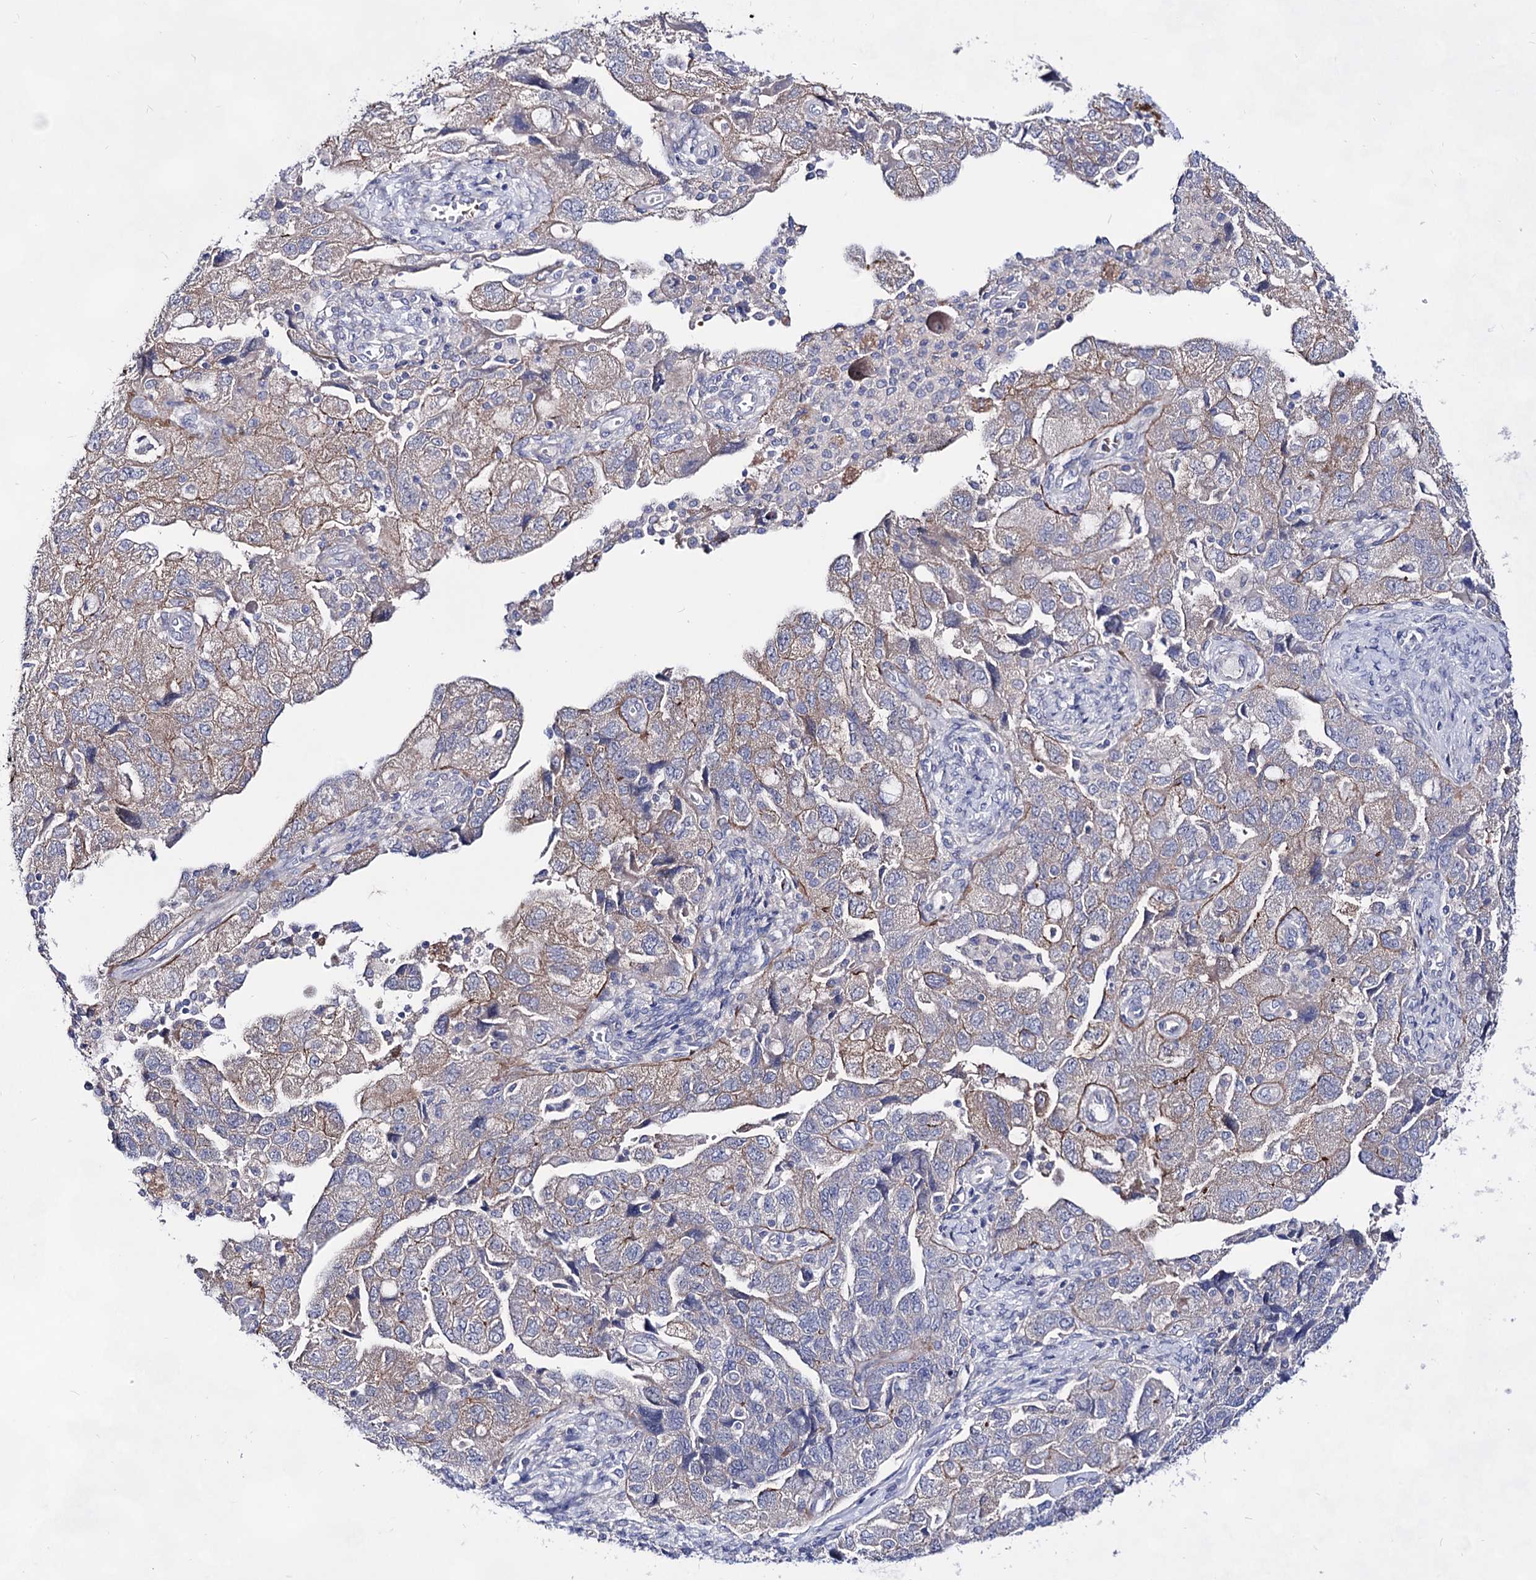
{"staining": {"intensity": "weak", "quantity": "25%-75%", "location": "cytoplasmic/membranous"}, "tissue": "ovarian cancer", "cell_type": "Tumor cells", "image_type": "cancer", "snomed": [{"axis": "morphology", "description": "Carcinoma, NOS"}, {"axis": "morphology", "description": "Cystadenocarcinoma, serous, NOS"}, {"axis": "topography", "description": "Ovary"}], "caption": "A low amount of weak cytoplasmic/membranous positivity is appreciated in approximately 25%-75% of tumor cells in carcinoma (ovarian) tissue. (IHC, brightfield microscopy, high magnification).", "gene": "PLIN1", "patient": {"sex": "female", "age": 69}}